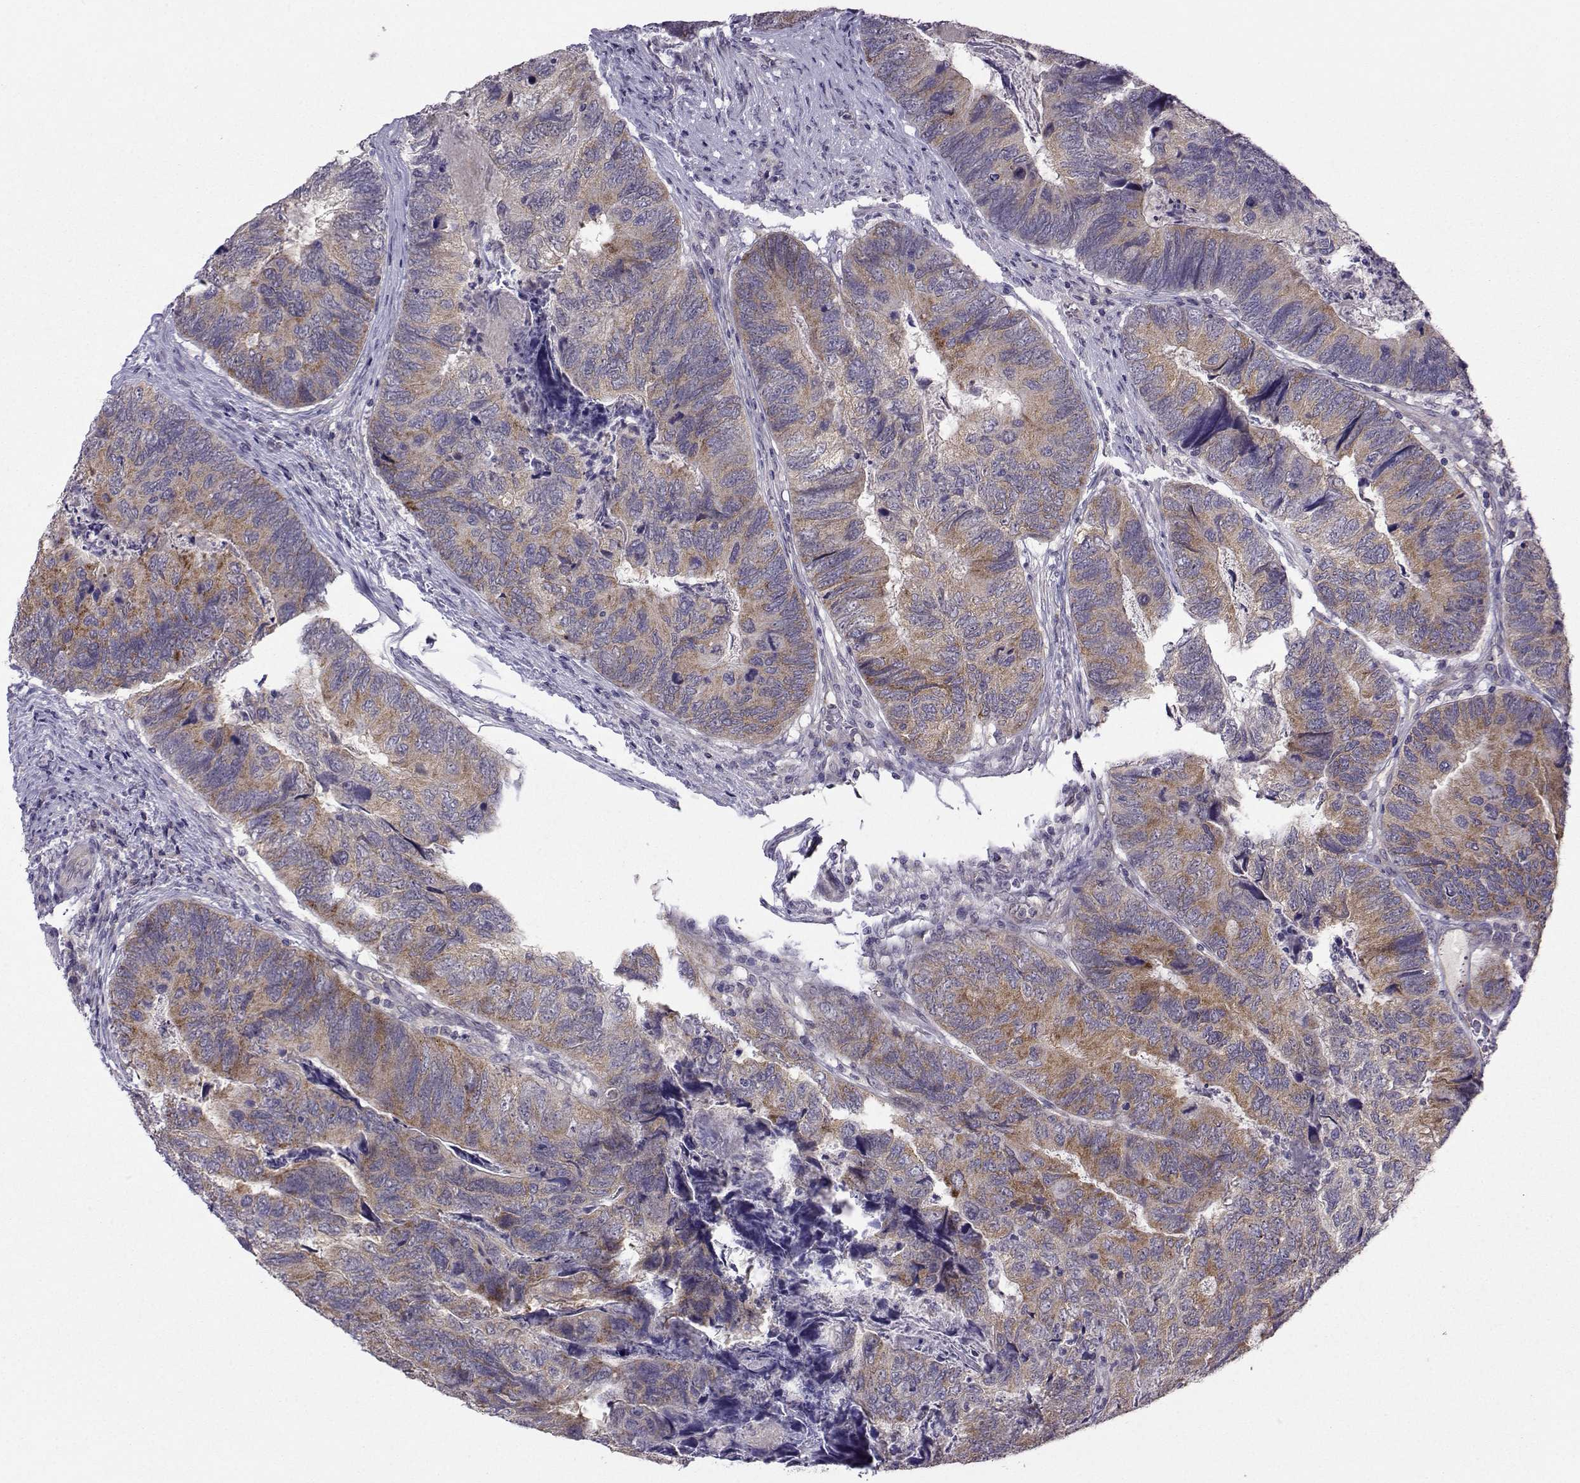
{"staining": {"intensity": "moderate", "quantity": "25%-75%", "location": "cytoplasmic/membranous"}, "tissue": "colorectal cancer", "cell_type": "Tumor cells", "image_type": "cancer", "snomed": [{"axis": "morphology", "description": "Adenocarcinoma, NOS"}, {"axis": "topography", "description": "Colon"}], "caption": "A brown stain shows moderate cytoplasmic/membranous staining of a protein in human colorectal adenocarcinoma tumor cells.", "gene": "DDX20", "patient": {"sex": "female", "age": 67}}